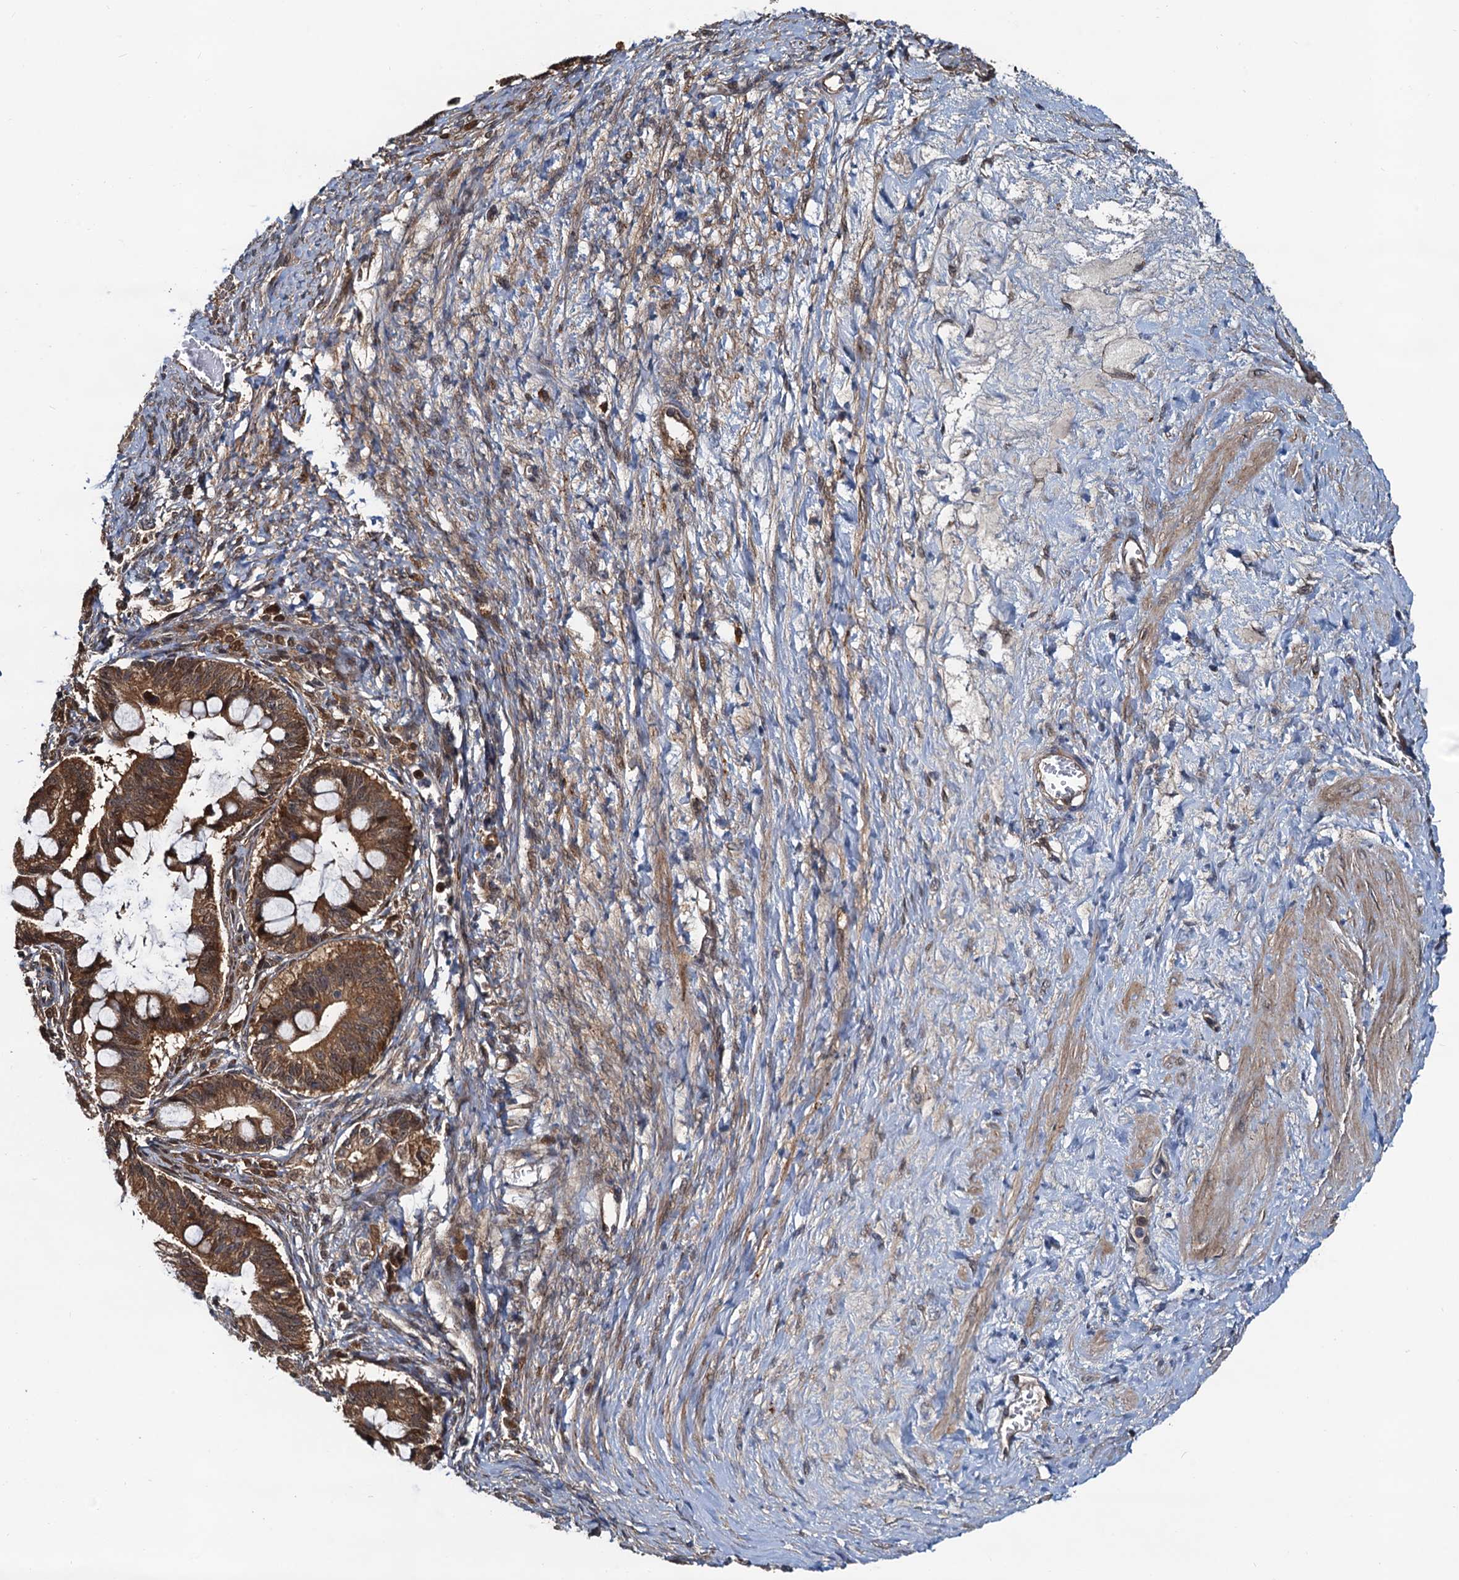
{"staining": {"intensity": "moderate", "quantity": ">75%", "location": "cytoplasmic/membranous"}, "tissue": "ovarian cancer", "cell_type": "Tumor cells", "image_type": "cancer", "snomed": [{"axis": "morphology", "description": "Cystadenocarcinoma, mucinous, NOS"}, {"axis": "topography", "description": "Ovary"}], "caption": "Mucinous cystadenocarcinoma (ovarian) stained with a brown dye exhibits moderate cytoplasmic/membranous positive staining in about >75% of tumor cells.", "gene": "AAGAB", "patient": {"sex": "female", "age": 73}}